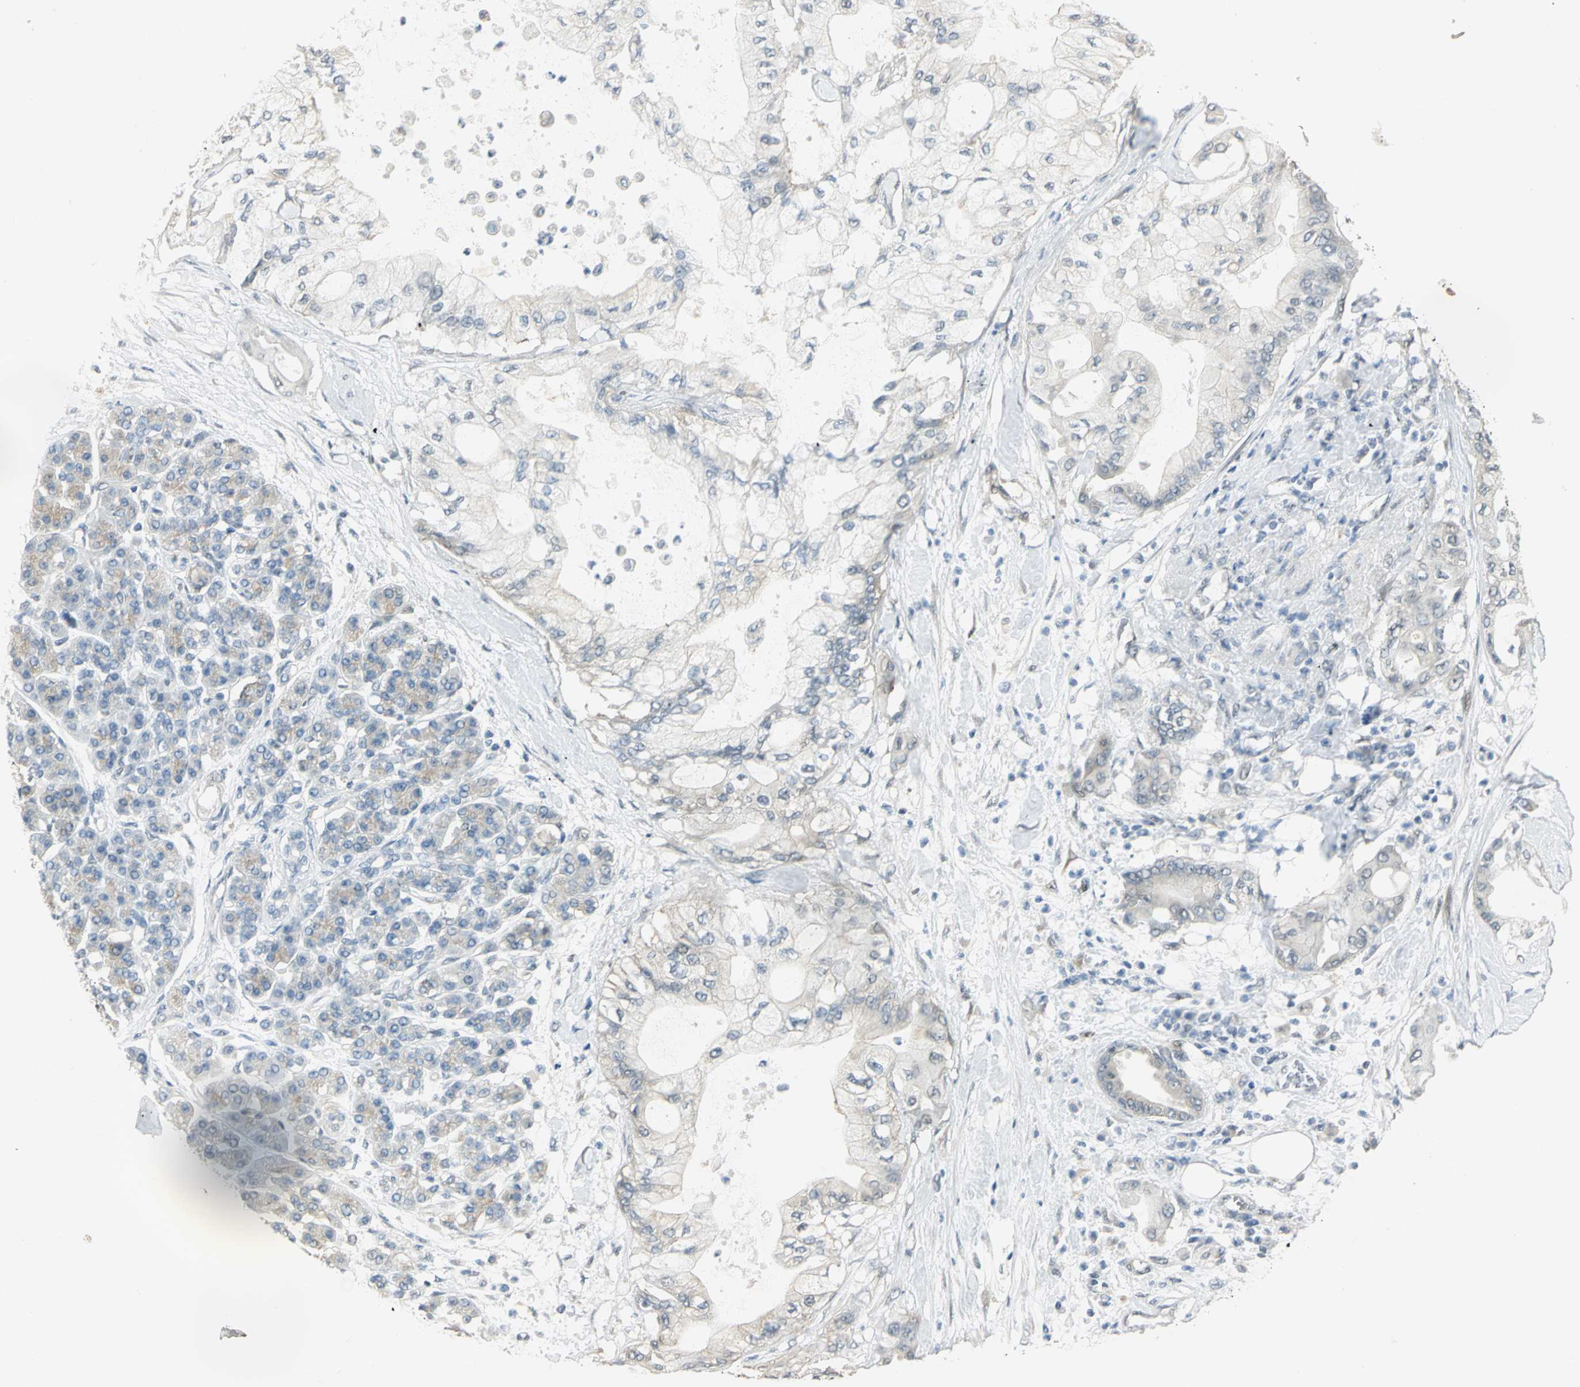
{"staining": {"intensity": "weak", "quantity": "25%-75%", "location": "cytoplasmic/membranous"}, "tissue": "pancreatic cancer", "cell_type": "Tumor cells", "image_type": "cancer", "snomed": [{"axis": "morphology", "description": "Adenocarcinoma, NOS"}, {"axis": "morphology", "description": "Adenocarcinoma, metastatic, NOS"}, {"axis": "topography", "description": "Lymph node"}, {"axis": "topography", "description": "Pancreas"}, {"axis": "topography", "description": "Duodenum"}], "caption": "Immunohistochemistry (IHC) (DAB (3,3'-diaminobenzidine)) staining of pancreatic cancer (metastatic adenocarcinoma) reveals weak cytoplasmic/membranous protein positivity in about 25%-75% of tumor cells.", "gene": "DDX5", "patient": {"sex": "female", "age": 64}}